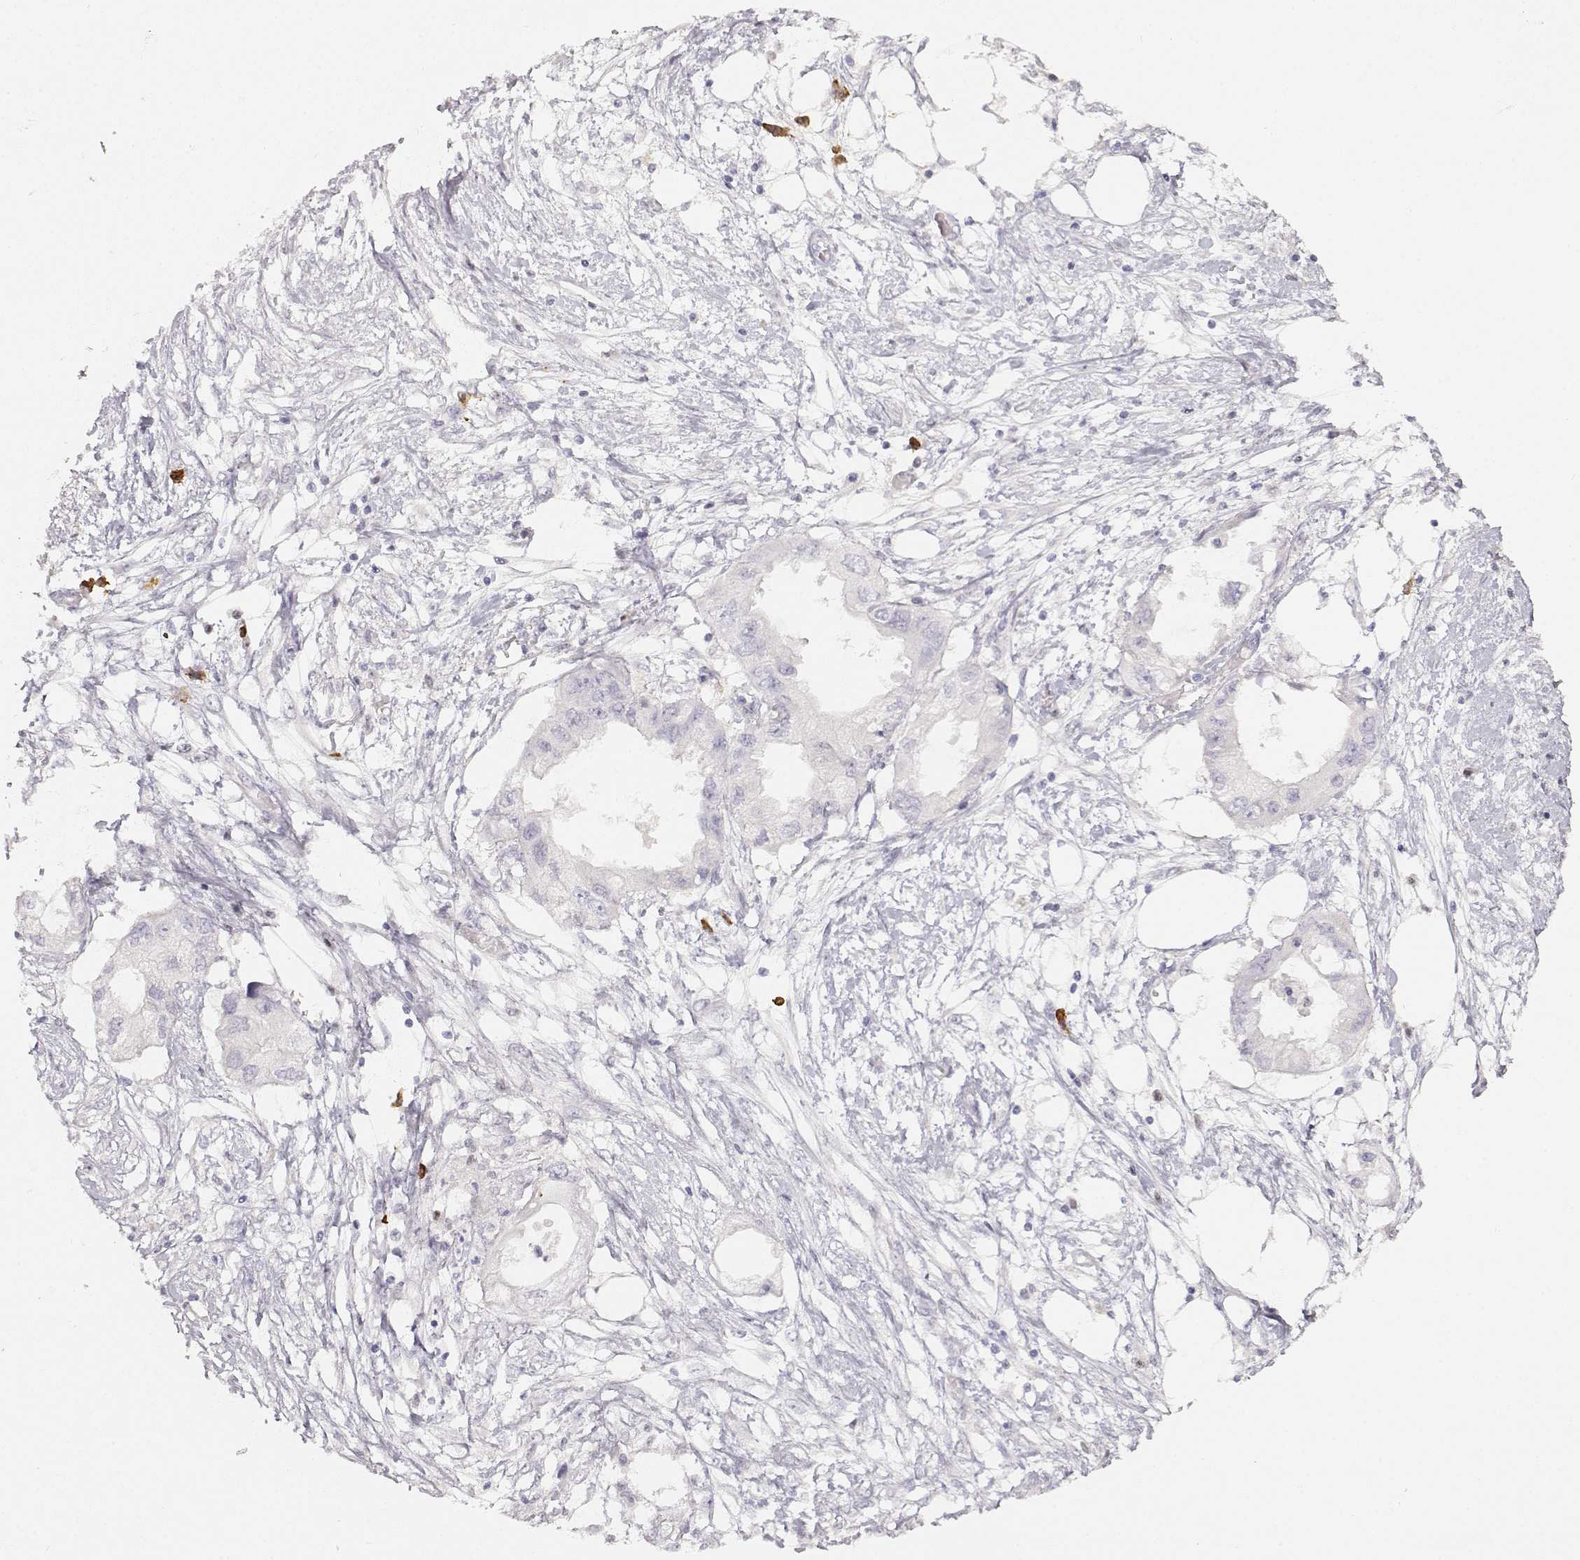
{"staining": {"intensity": "negative", "quantity": "none", "location": "none"}, "tissue": "endometrial cancer", "cell_type": "Tumor cells", "image_type": "cancer", "snomed": [{"axis": "morphology", "description": "Adenocarcinoma, NOS"}, {"axis": "morphology", "description": "Adenocarcinoma, metastatic, NOS"}, {"axis": "topography", "description": "Adipose tissue"}, {"axis": "topography", "description": "Endometrium"}], "caption": "Image shows no significant protein expression in tumor cells of endometrial cancer.", "gene": "EAF2", "patient": {"sex": "female", "age": 67}}